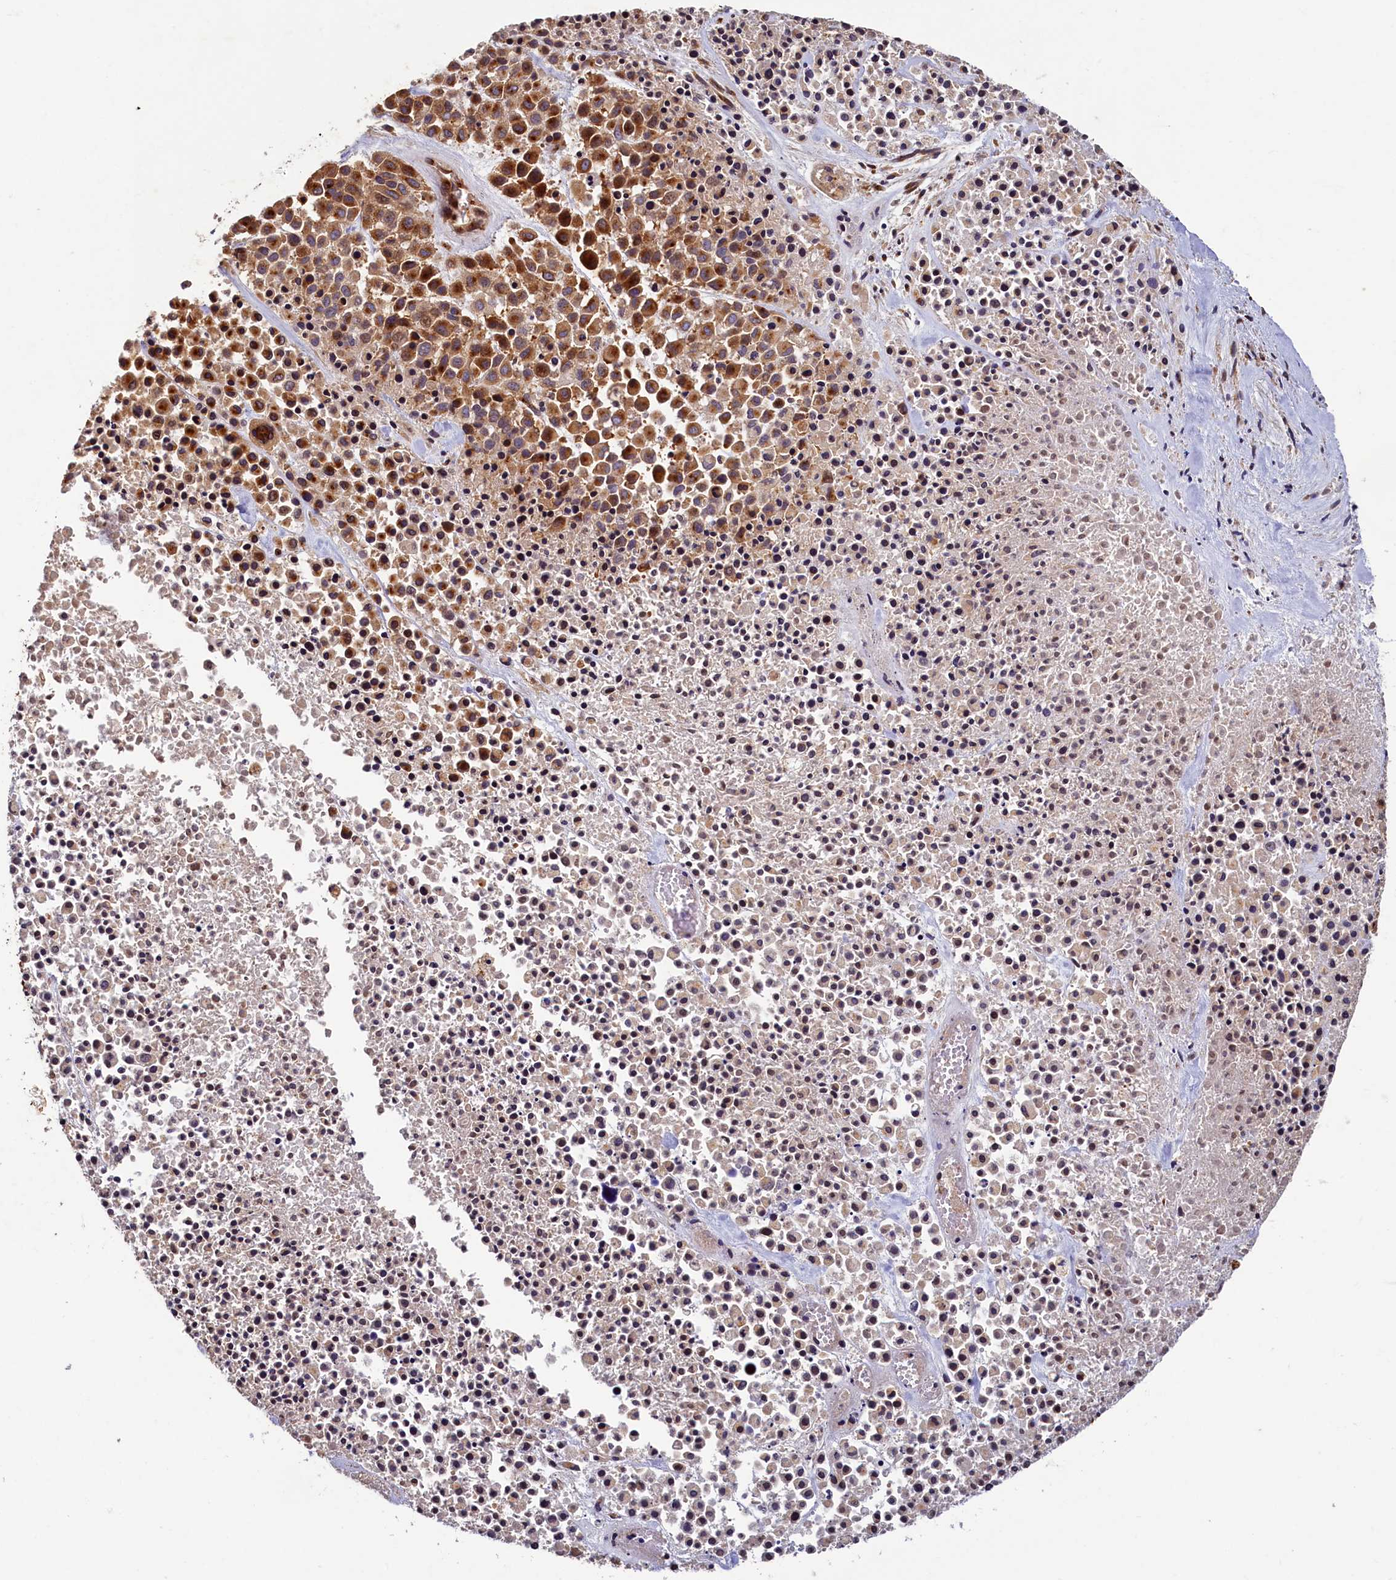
{"staining": {"intensity": "strong", "quantity": ">75%", "location": "cytoplasmic/membranous"}, "tissue": "melanoma", "cell_type": "Tumor cells", "image_type": "cancer", "snomed": [{"axis": "morphology", "description": "Malignant melanoma, Metastatic site"}, {"axis": "topography", "description": "Skin"}], "caption": "There is high levels of strong cytoplasmic/membranous positivity in tumor cells of malignant melanoma (metastatic site), as demonstrated by immunohistochemical staining (brown color).", "gene": "TMEM181", "patient": {"sex": "female", "age": 81}}